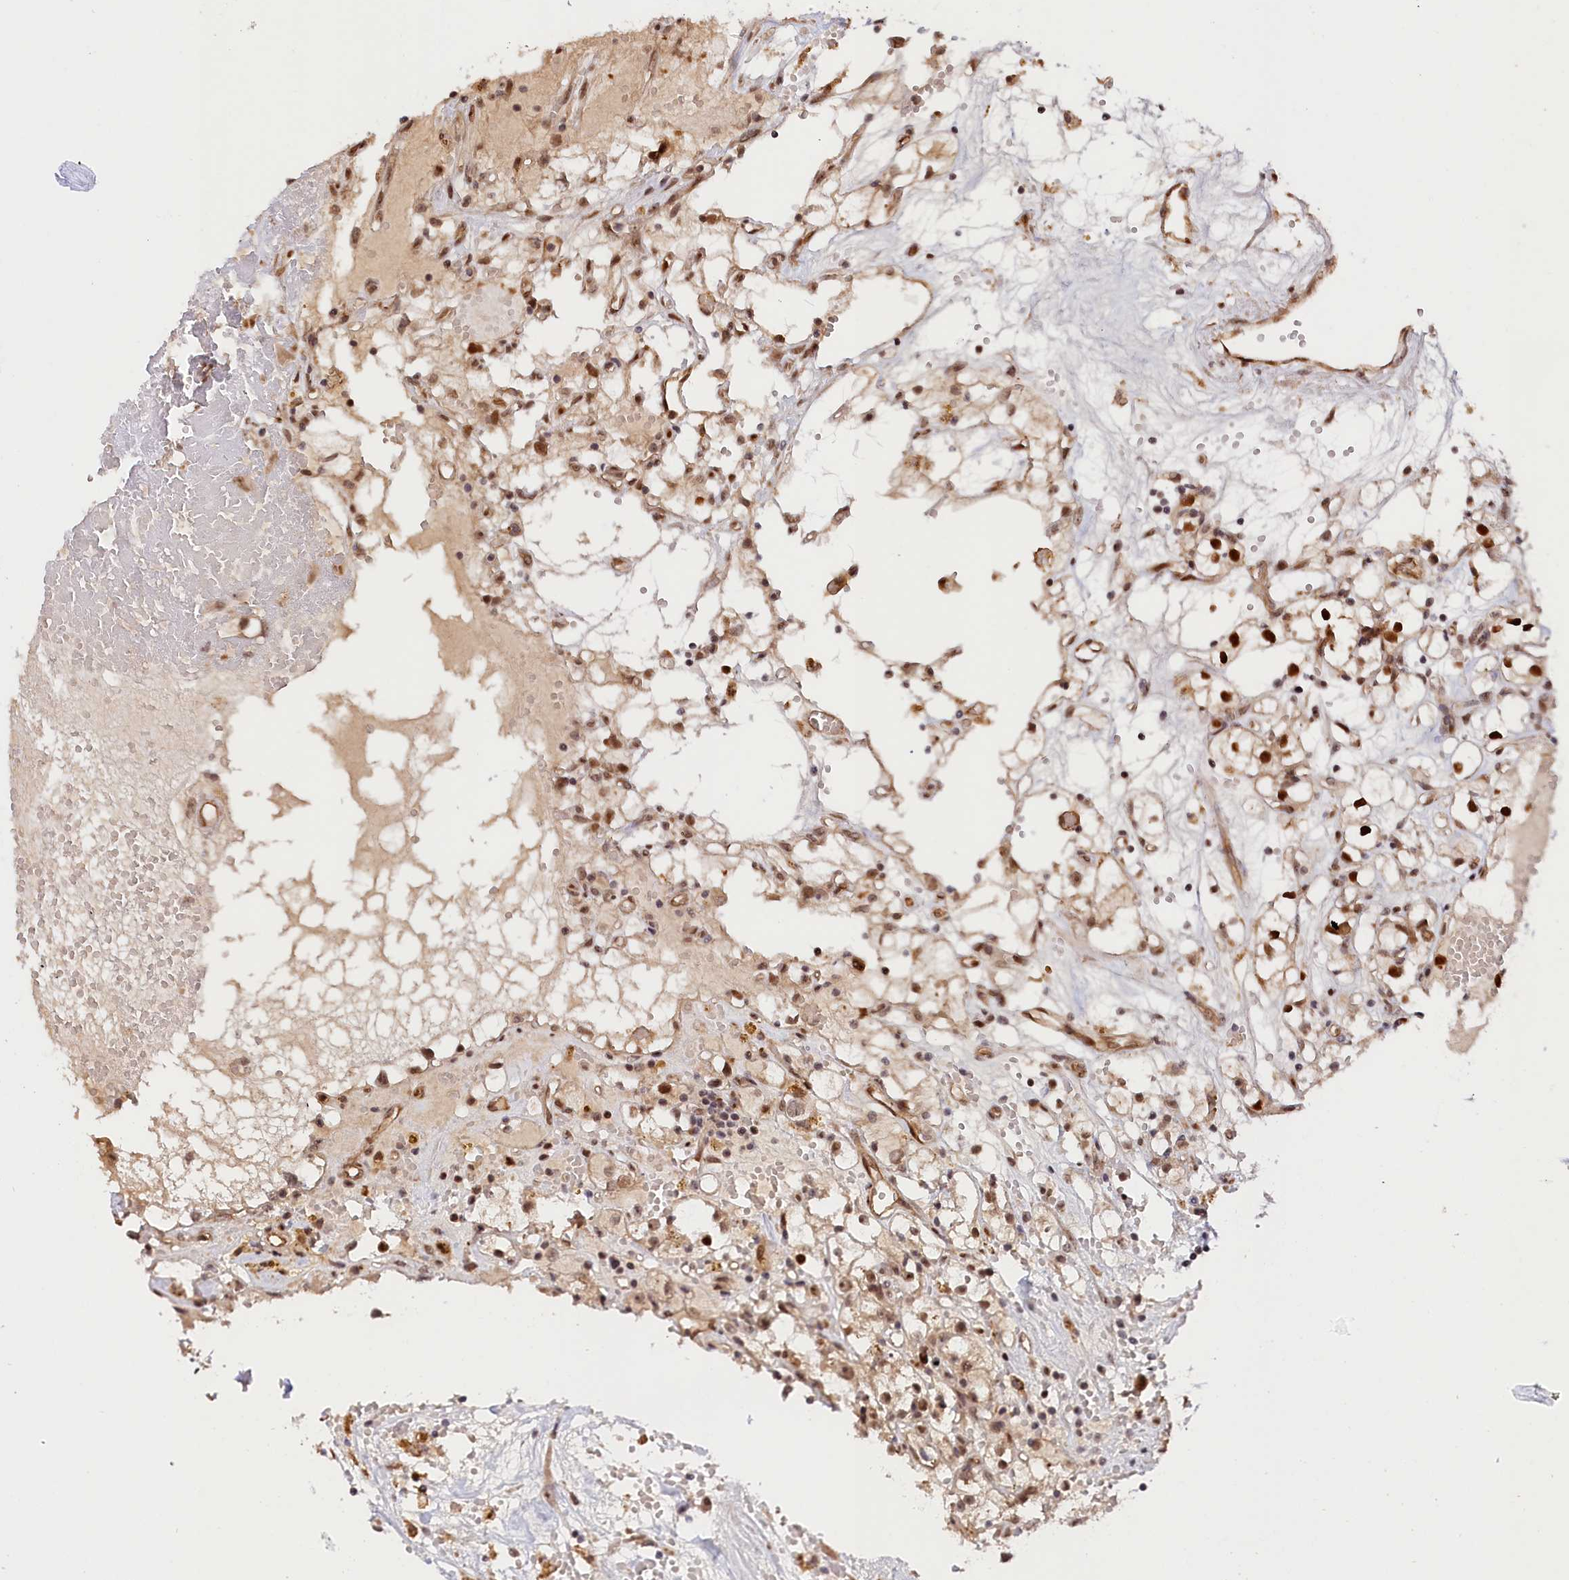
{"staining": {"intensity": "moderate", "quantity": ">75%", "location": "cytoplasmic/membranous,nuclear"}, "tissue": "renal cancer", "cell_type": "Tumor cells", "image_type": "cancer", "snomed": [{"axis": "morphology", "description": "Adenocarcinoma, NOS"}, {"axis": "topography", "description": "Kidney"}], "caption": "A brown stain highlights moderate cytoplasmic/membranous and nuclear staining of a protein in renal cancer tumor cells. (IHC, brightfield microscopy, high magnification).", "gene": "ANKRD24", "patient": {"sex": "male", "age": 56}}